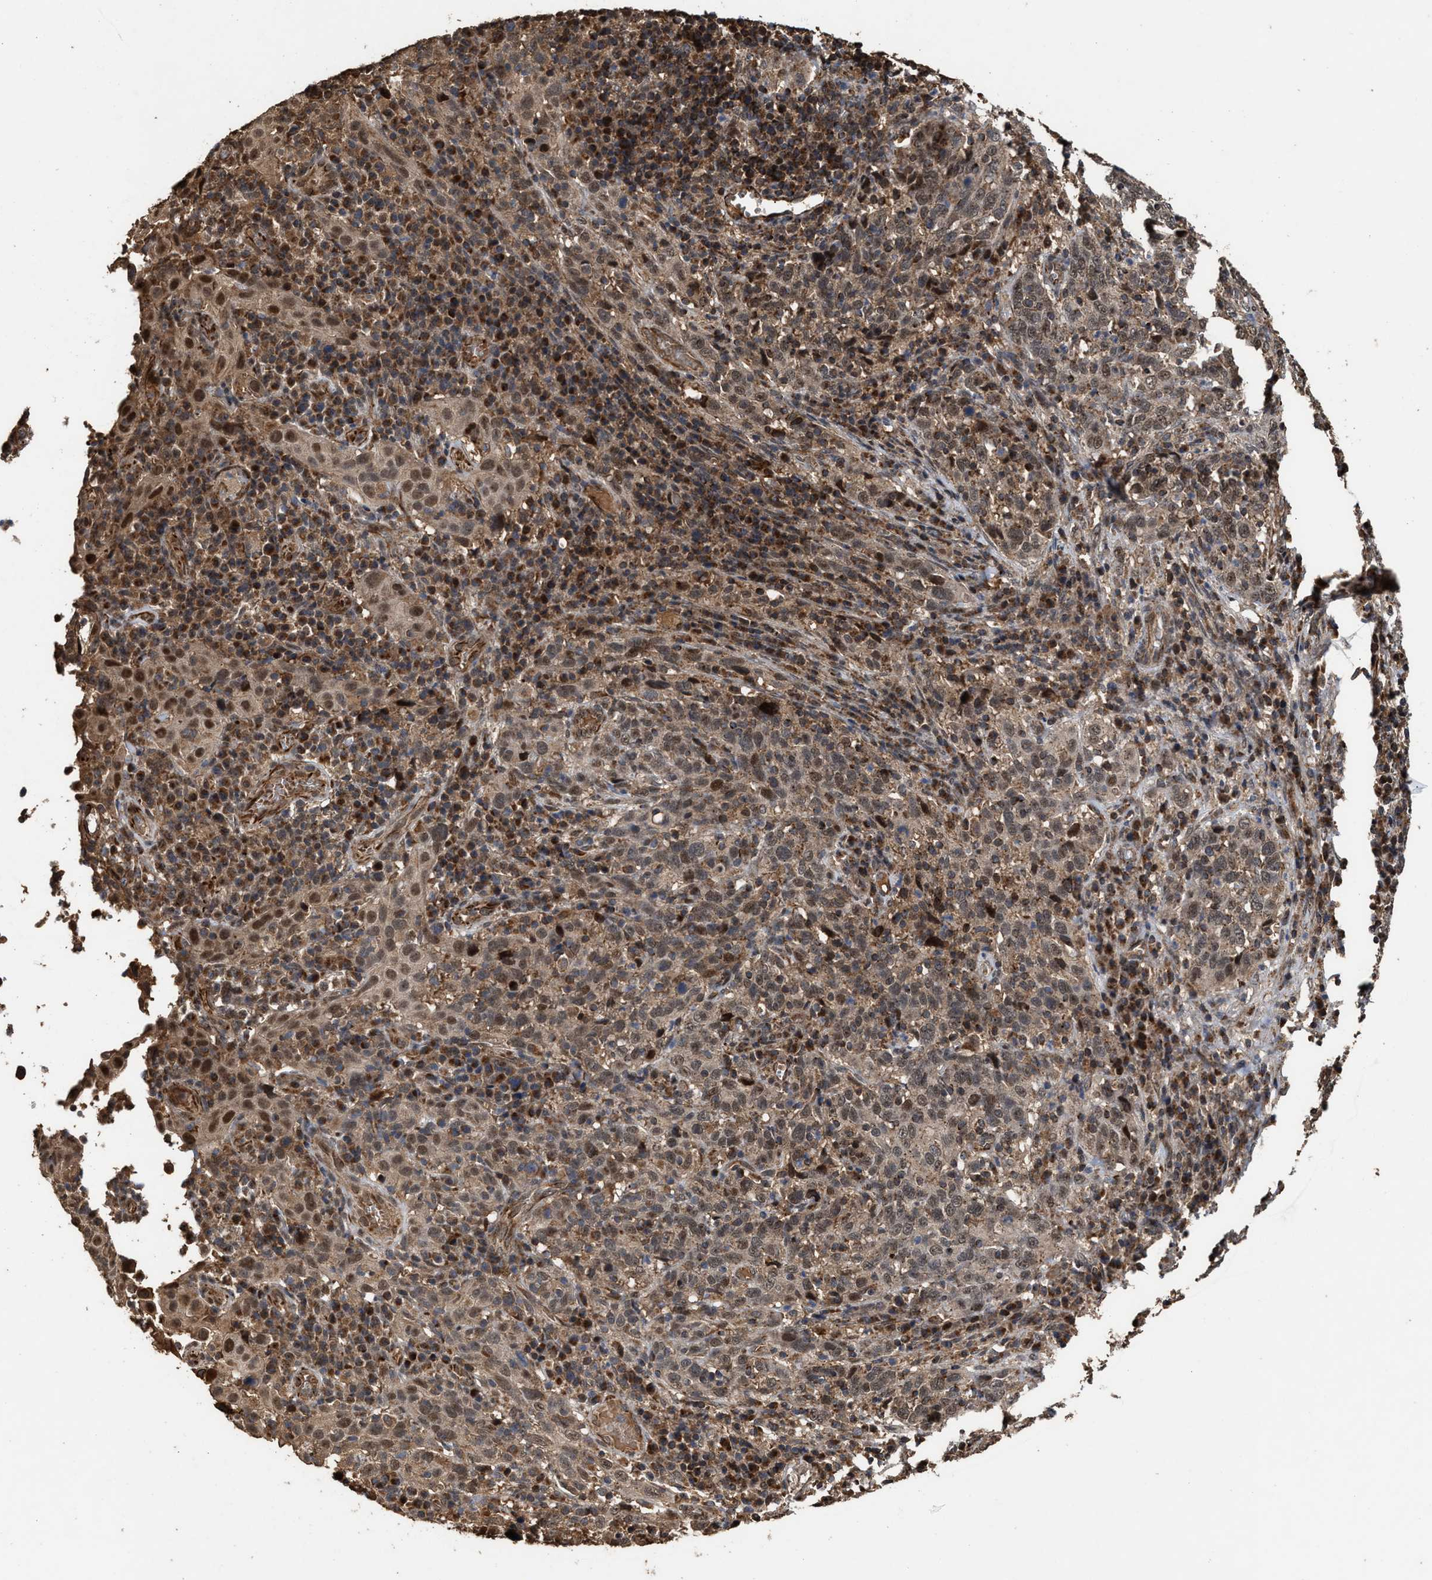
{"staining": {"intensity": "moderate", "quantity": ">75%", "location": "cytoplasmic/membranous,nuclear"}, "tissue": "cervical cancer", "cell_type": "Tumor cells", "image_type": "cancer", "snomed": [{"axis": "morphology", "description": "Squamous cell carcinoma, NOS"}, {"axis": "topography", "description": "Cervix"}], "caption": "This micrograph demonstrates immunohistochemistry (IHC) staining of cervical cancer (squamous cell carcinoma), with medium moderate cytoplasmic/membranous and nuclear positivity in approximately >75% of tumor cells.", "gene": "ZNHIT6", "patient": {"sex": "female", "age": 46}}